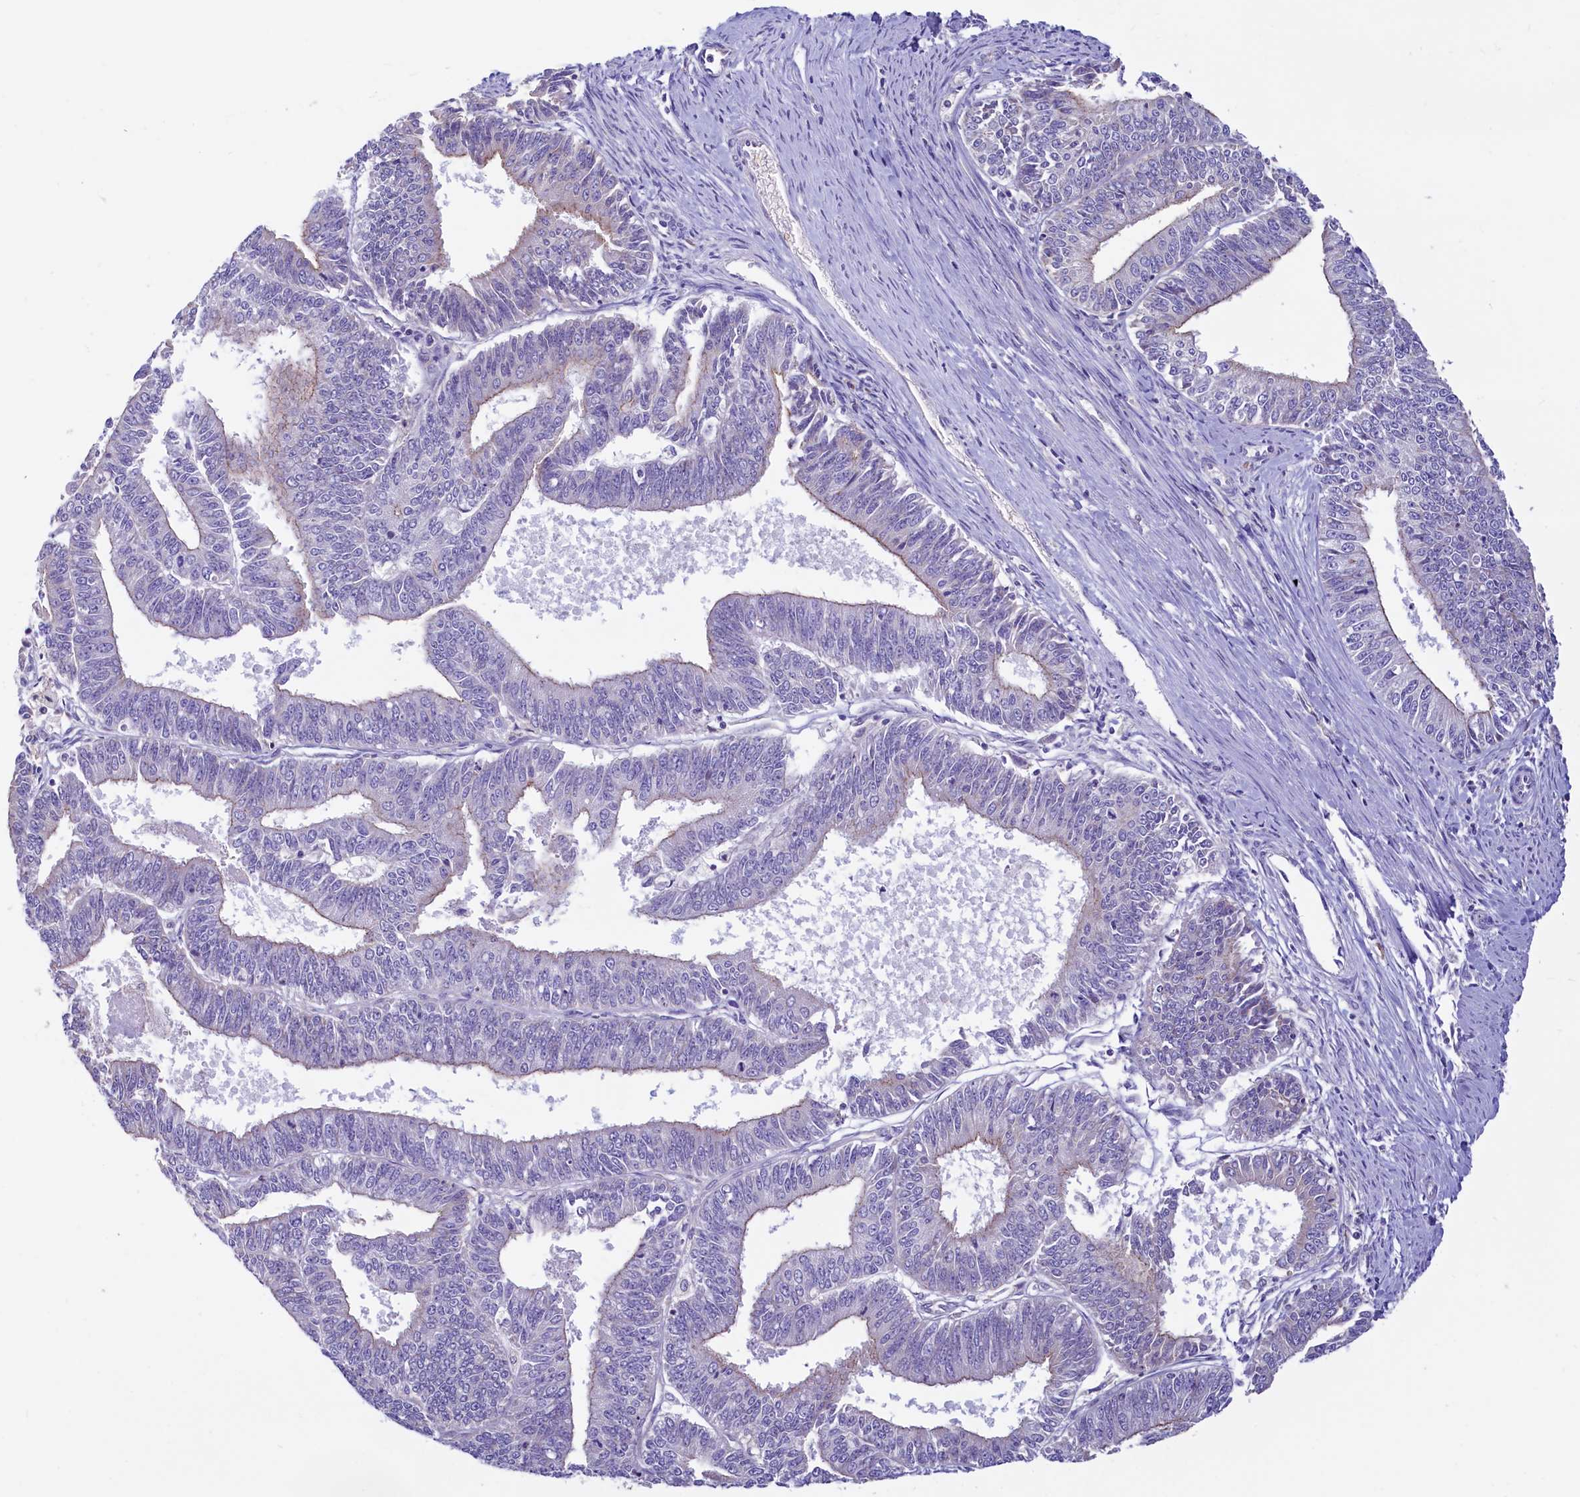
{"staining": {"intensity": "negative", "quantity": "none", "location": "none"}, "tissue": "endometrial cancer", "cell_type": "Tumor cells", "image_type": "cancer", "snomed": [{"axis": "morphology", "description": "Adenocarcinoma, NOS"}, {"axis": "topography", "description": "Endometrium"}], "caption": "Immunohistochemical staining of human endometrial cancer (adenocarcinoma) exhibits no significant positivity in tumor cells.", "gene": "HPS6", "patient": {"sex": "female", "age": 73}}